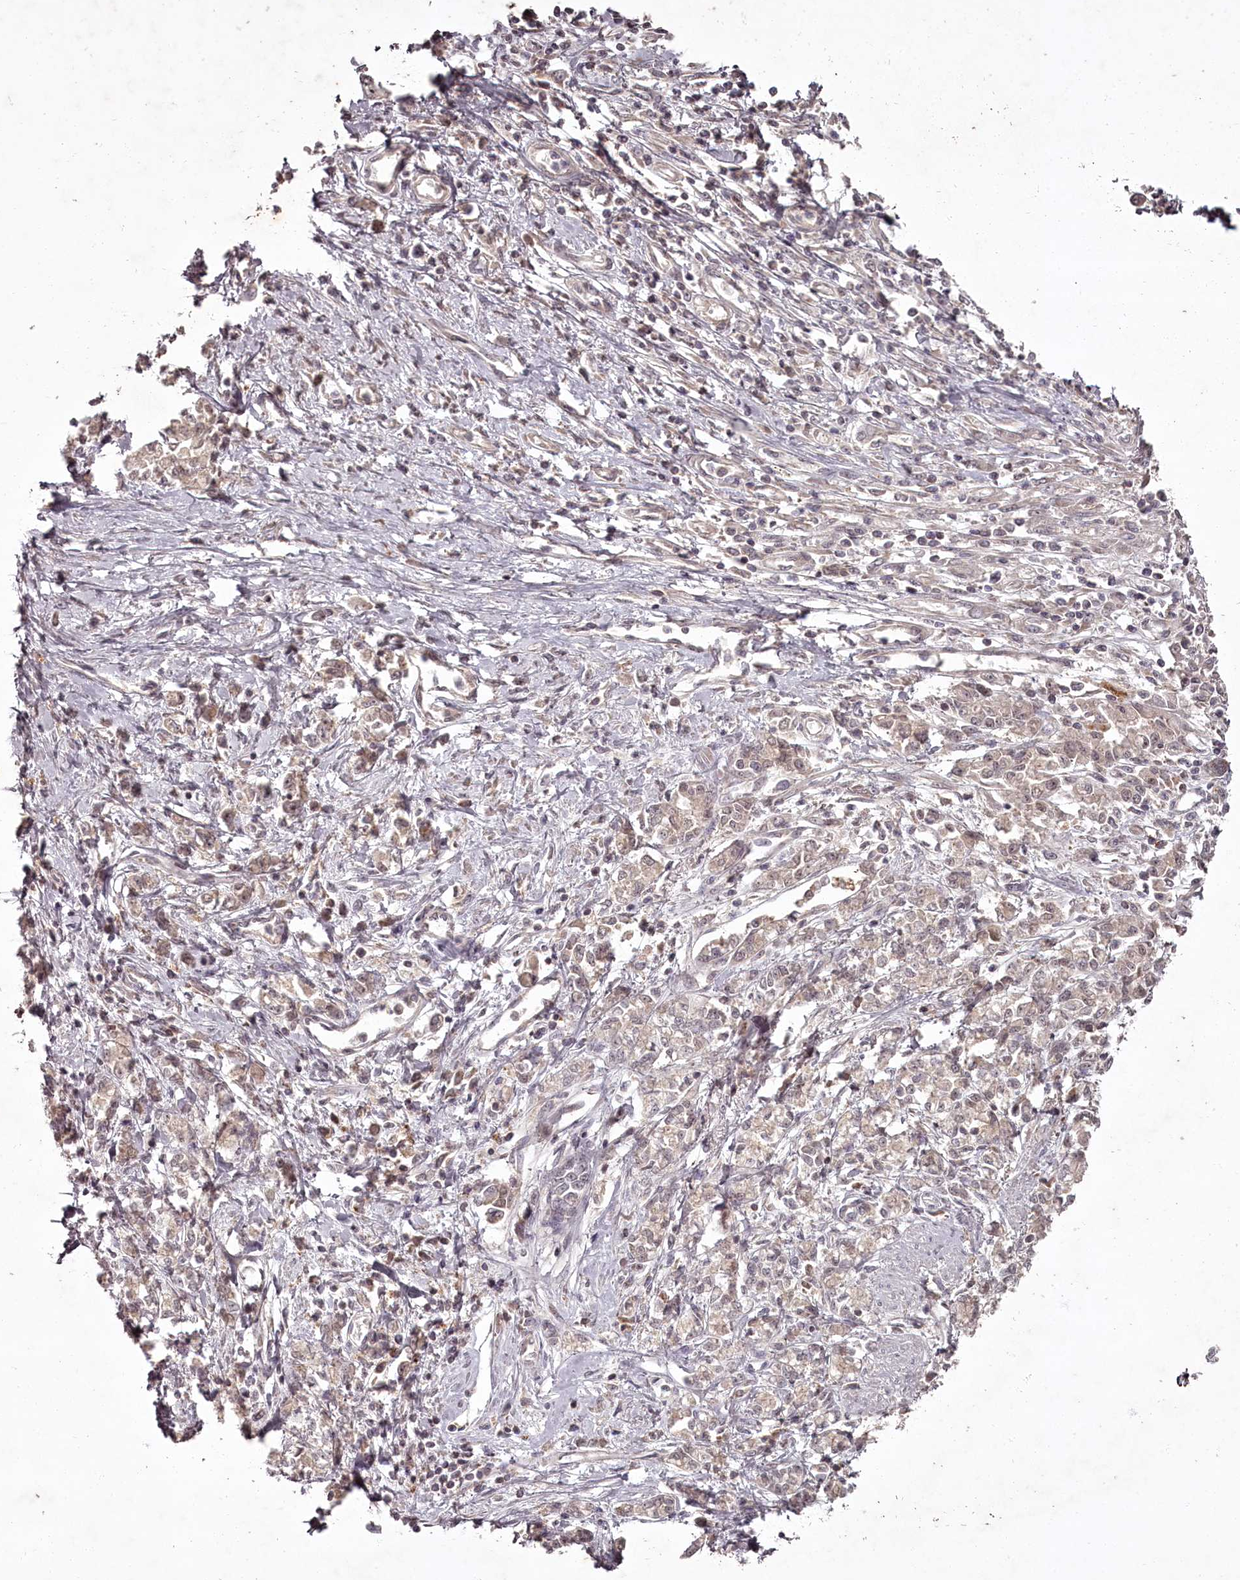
{"staining": {"intensity": "weak", "quantity": "25%-75%", "location": "cytoplasmic/membranous"}, "tissue": "stomach cancer", "cell_type": "Tumor cells", "image_type": "cancer", "snomed": [{"axis": "morphology", "description": "Adenocarcinoma, NOS"}, {"axis": "topography", "description": "Stomach"}], "caption": "Immunohistochemistry (DAB (3,3'-diaminobenzidine)) staining of stomach cancer (adenocarcinoma) displays weak cytoplasmic/membranous protein expression in approximately 25%-75% of tumor cells.", "gene": "PCBP2", "patient": {"sex": "female", "age": 76}}